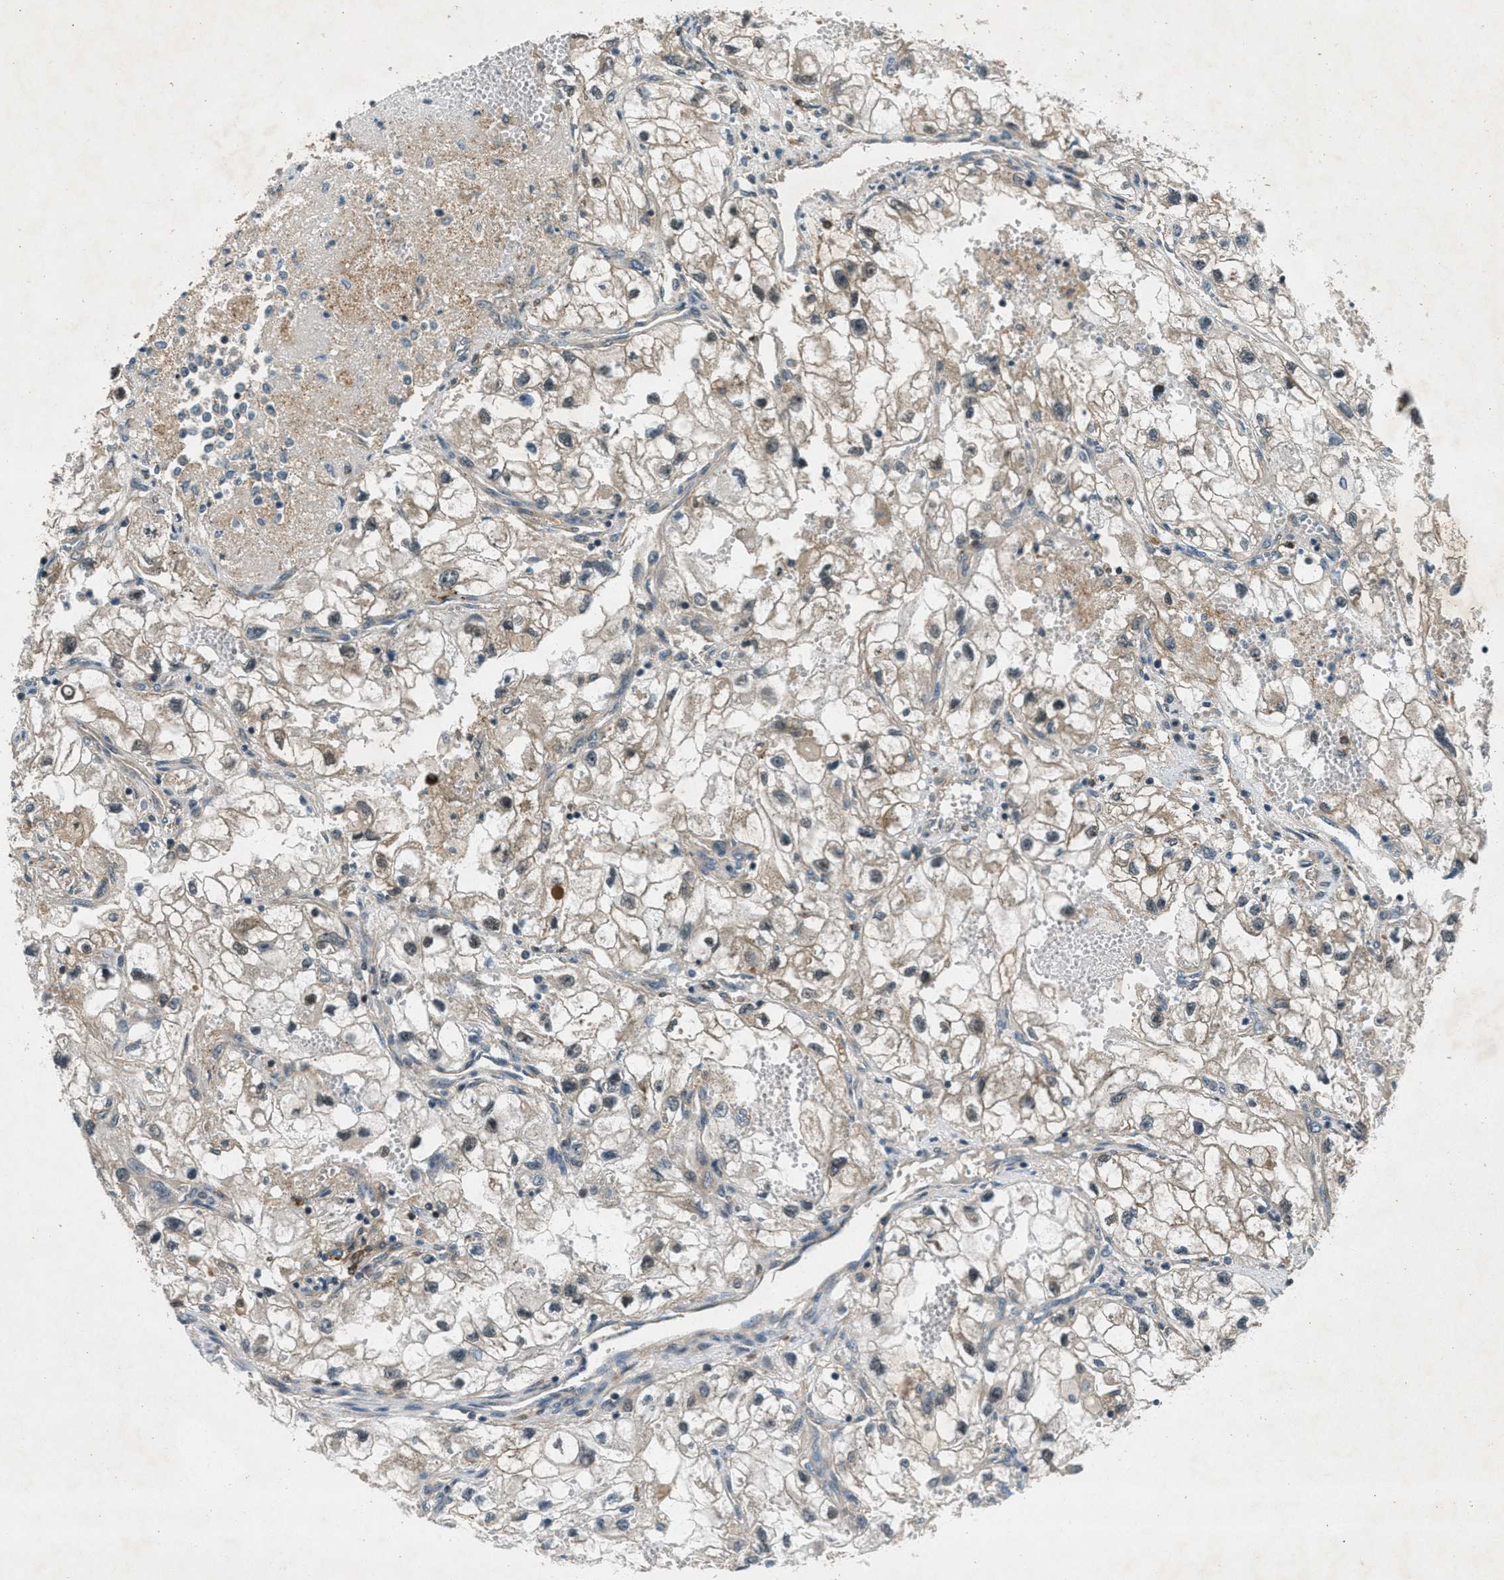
{"staining": {"intensity": "moderate", "quantity": ">75%", "location": "cytoplasmic/membranous,nuclear"}, "tissue": "renal cancer", "cell_type": "Tumor cells", "image_type": "cancer", "snomed": [{"axis": "morphology", "description": "Adenocarcinoma, NOS"}, {"axis": "topography", "description": "Kidney"}], "caption": "IHC of human renal cancer (adenocarcinoma) shows medium levels of moderate cytoplasmic/membranous and nuclear staining in about >75% of tumor cells.", "gene": "EPSTI1", "patient": {"sex": "female", "age": 70}}